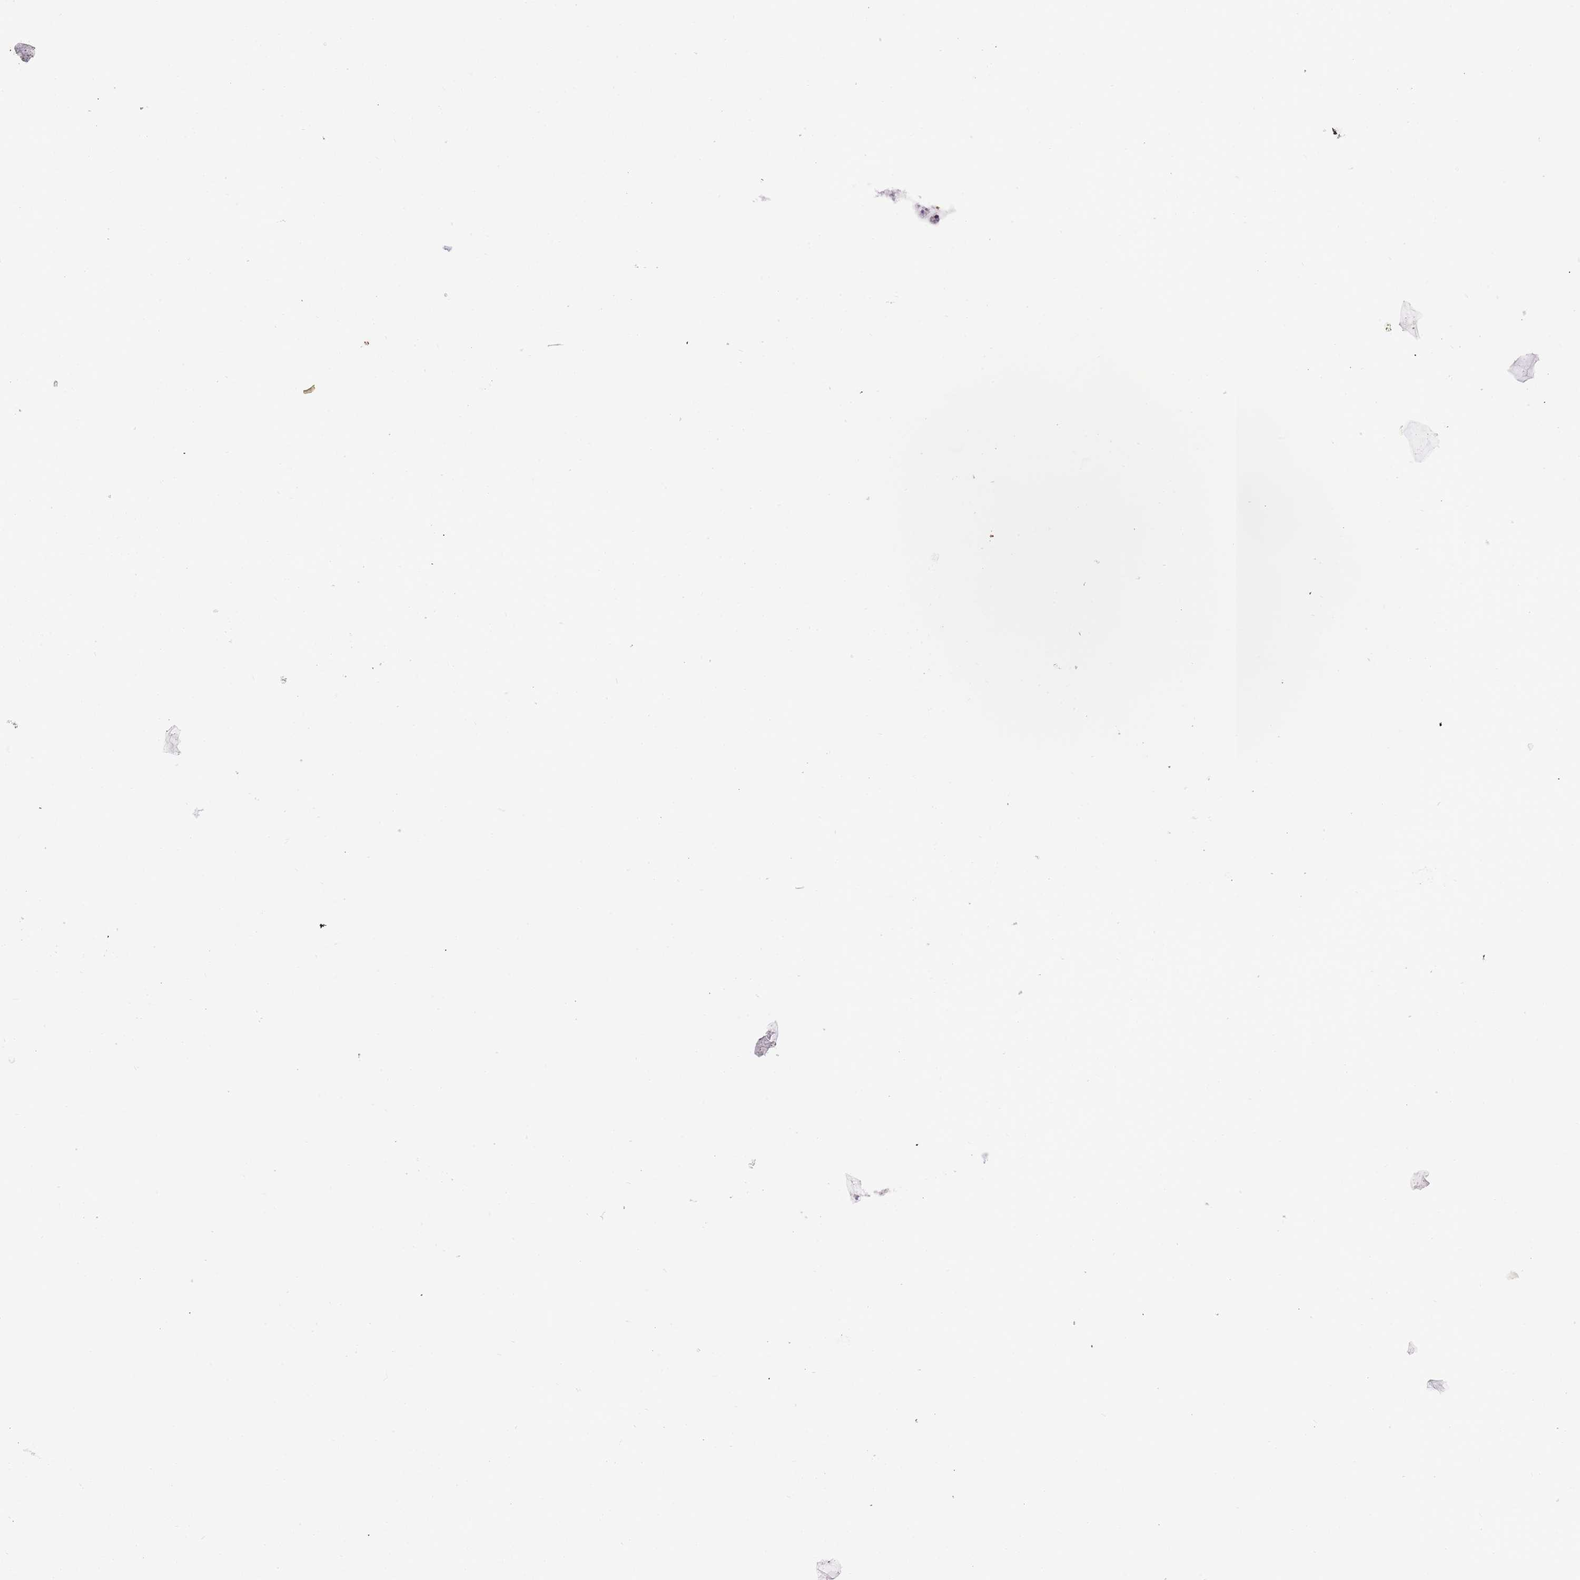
{"staining": {"intensity": "moderate", "quantity": "<25%", "location": "cytoplasmic/membranous"}, "tissue": "stomach", "cell_type": "Glandular cells", "image_type": "normal", "snomed": [{"axis": "morphology", "description": "Normal tissue, NOS"}, {"axis": "topography", "description": "Stomach"}], "caption": "A brown stain highlights moderate cytoplasmic/membranous positivity of a protein in glandular cells of unremarkable human stomach. (Brightfield microscopy of DAB IHC at high magnification).", "gene": "RNF222", "patient": {"sex": "male", "age": 55}}